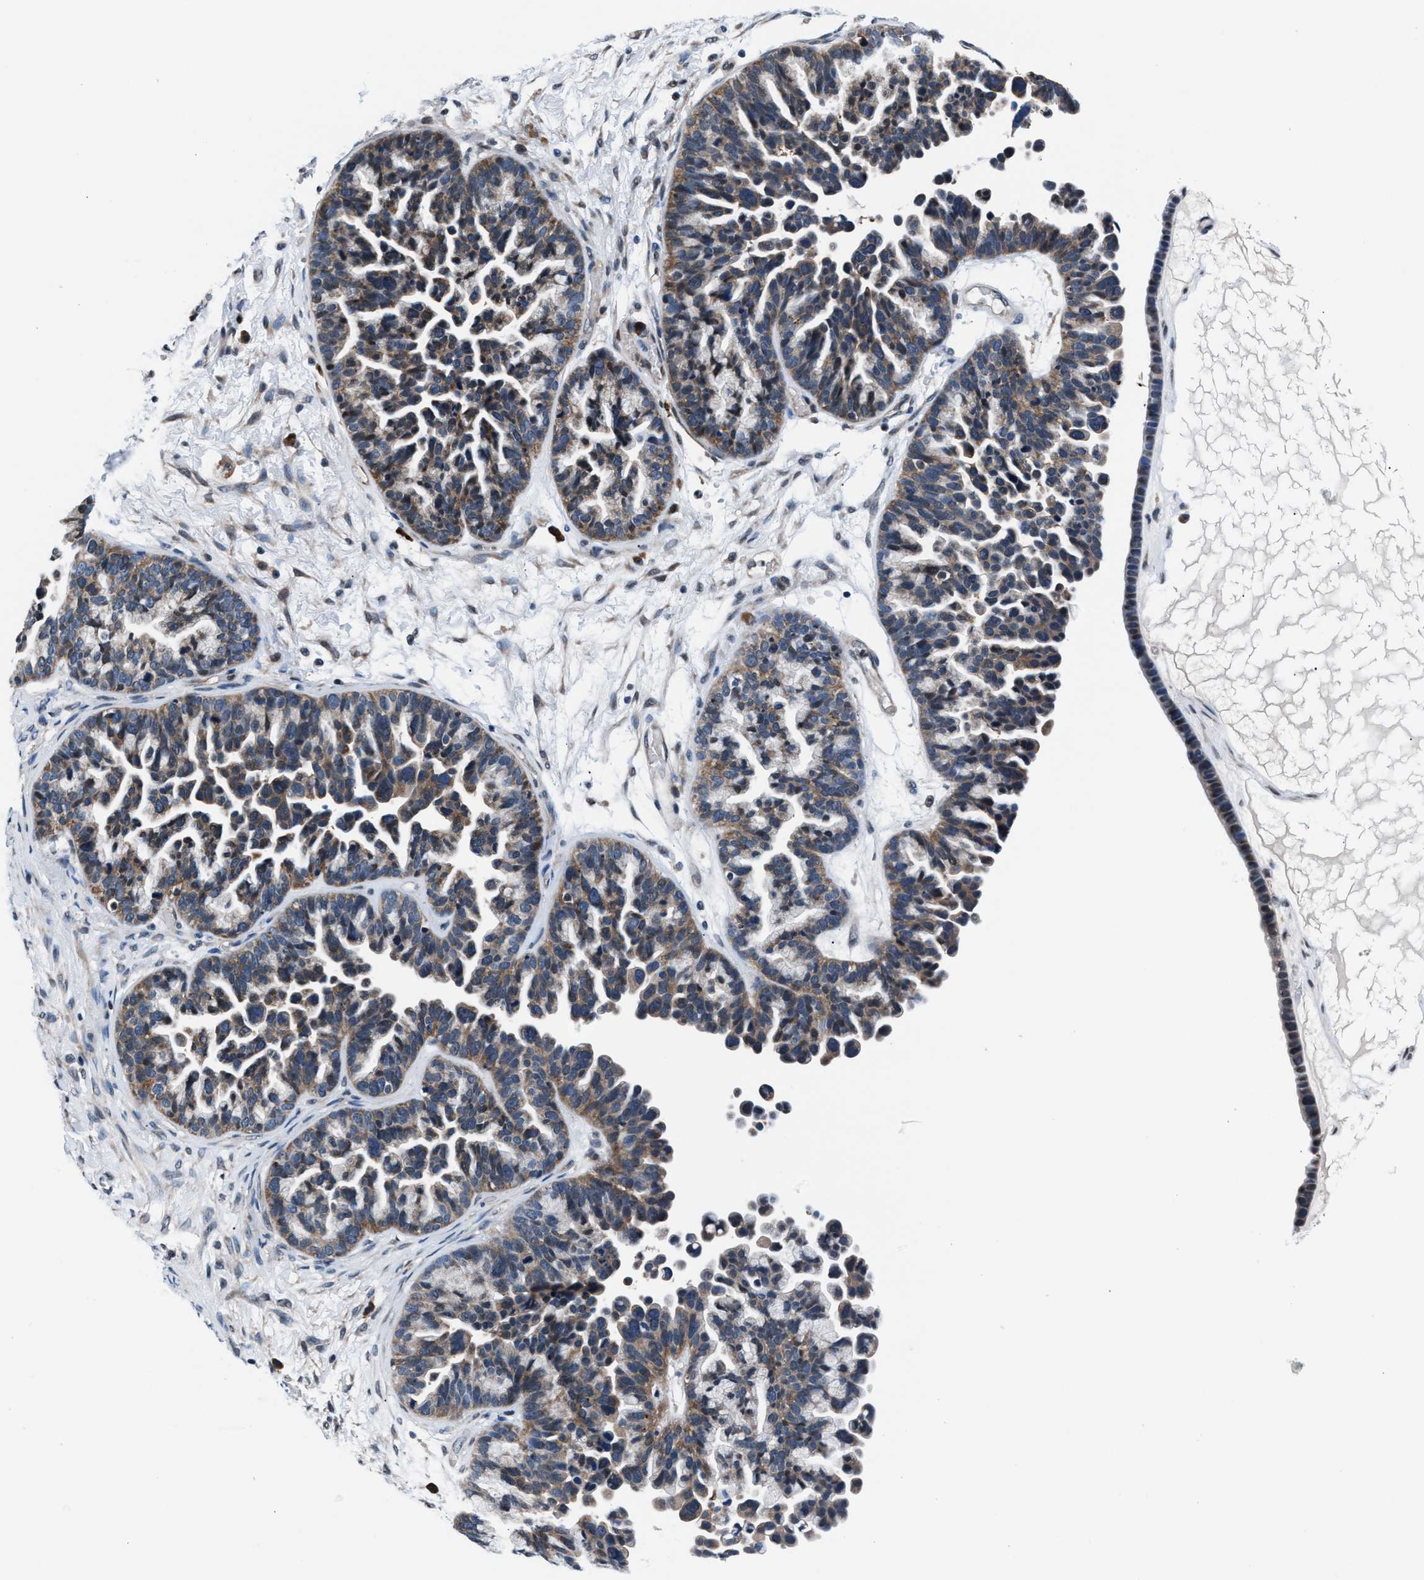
{"staining": {"intensity": "weak", "quantity": ">75%", "location": "cytoplasmic/membranous"}, "tissue": "ovarian cancer", "cell_type": "Tumor cells", "image_type": "cancer", "snomed": [{"axis": "morphology", "description": "Cystadenocarcinoma, serous, NOS"}, {"axis": "topography", "description": "Ovary"}], "caption": "This is an image of IHC staining of ovarian serous cystadenocarcinoma, which shows weak staining in the cytoplasmic/membranous of tumor cells.", "gene": "PRPSAP2", "patient": {"sex": "female", "age": 56}}